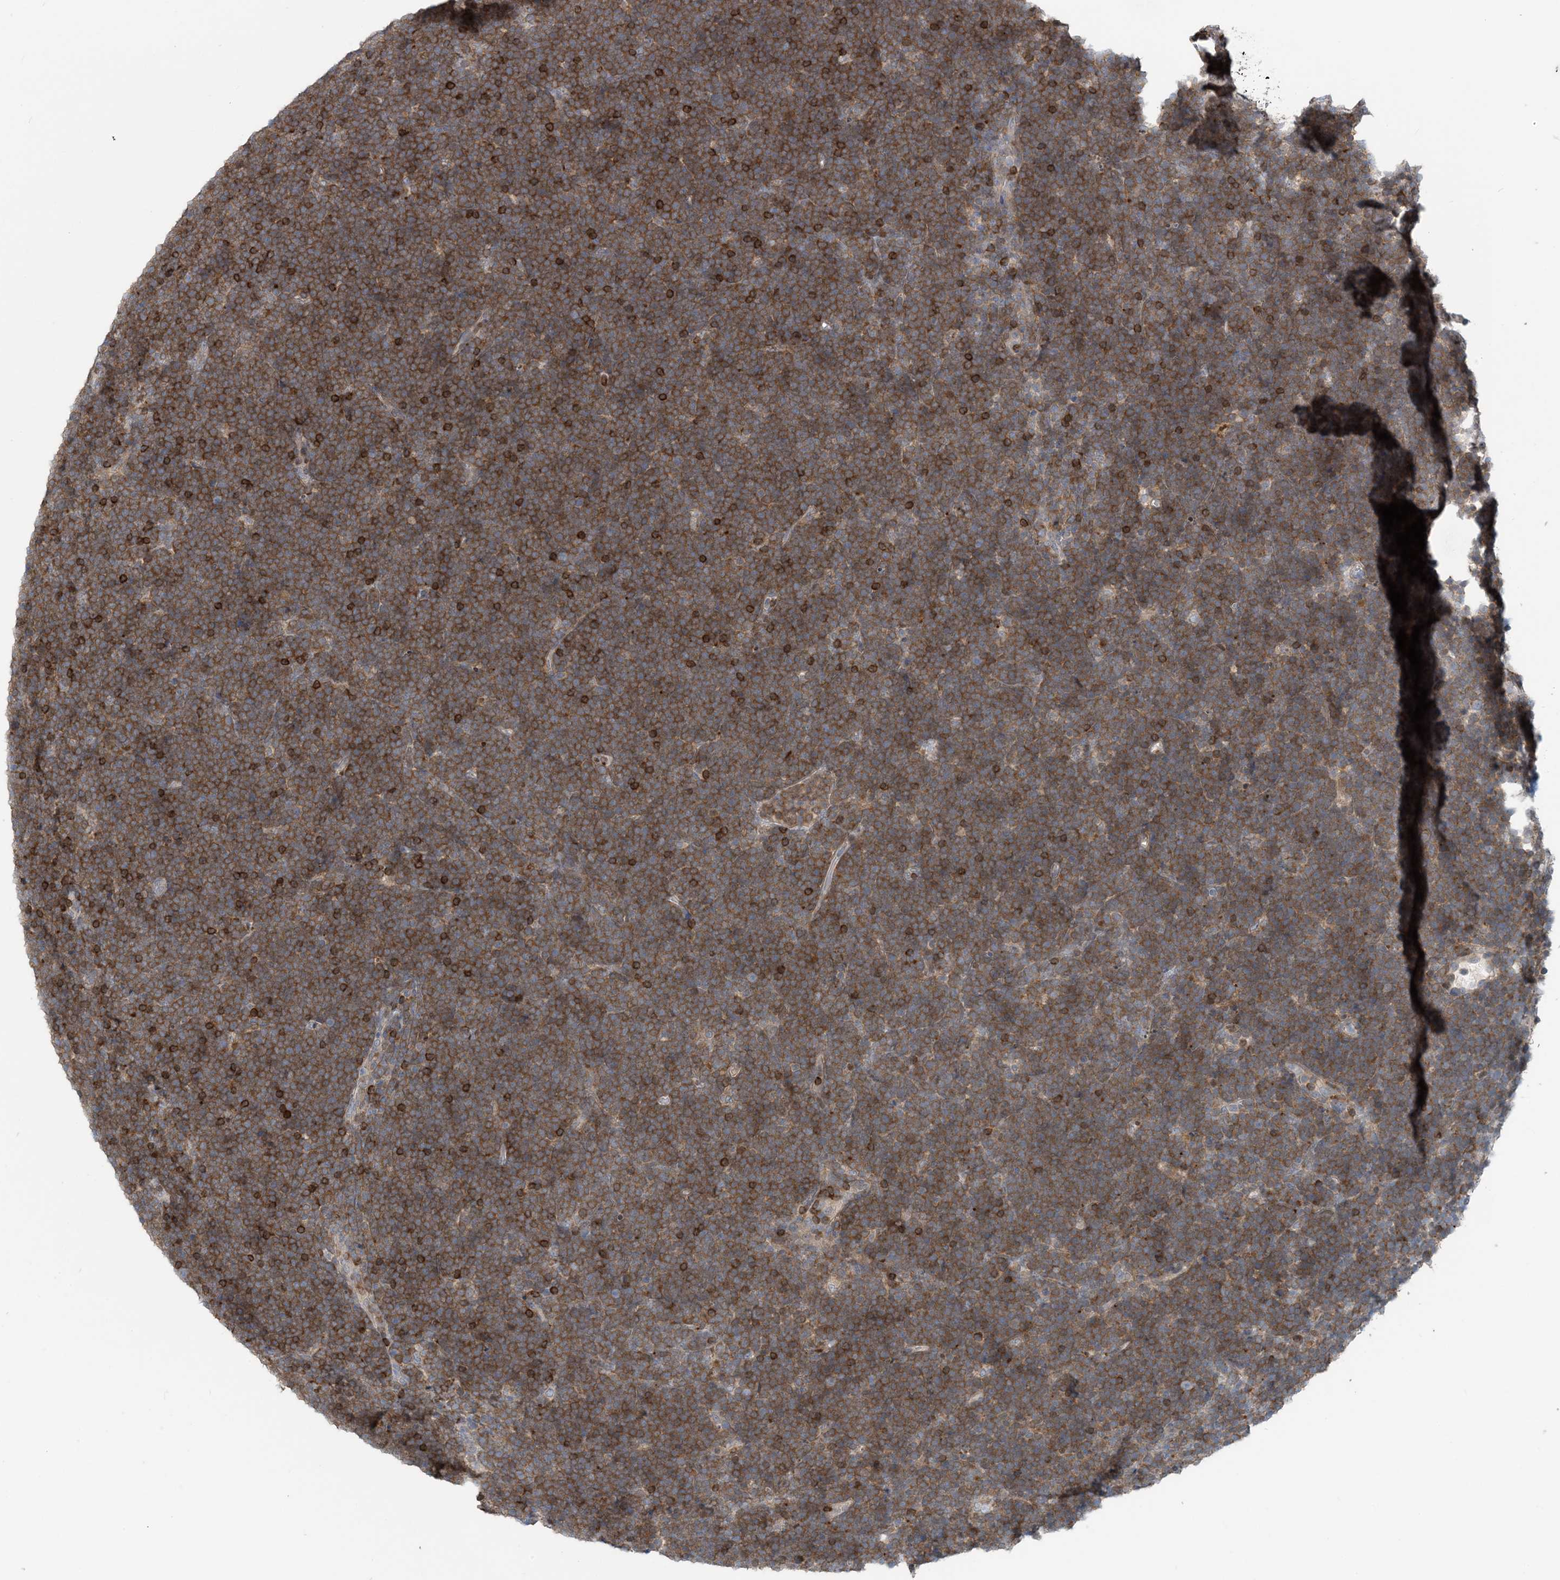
{"staining": {"intensity": "moderate", "quantity": ">75%", "location": "cytoplasmic/membranous"}, "tissue": "lymphoma", "cell_type": "Tumor cells", "image_type": "cancer", "snomed": [{"axis": "morphology", "description": "Malignant lymphoma, non-Hodgkin's type, High grade"}, {"axis": "topography", "description": "Lymph node"}], "caption": "This image demonstrates lymphoma stained with immunohistochemistry (IHC) to label a protein in brown. The cytoplasmic/membranous of tumor cells show moderate positivity for the protein. Nuclei are counter-stained blue.", "gene": "ZC3H12A", "patient": {"sex": "male", "age": 13}}